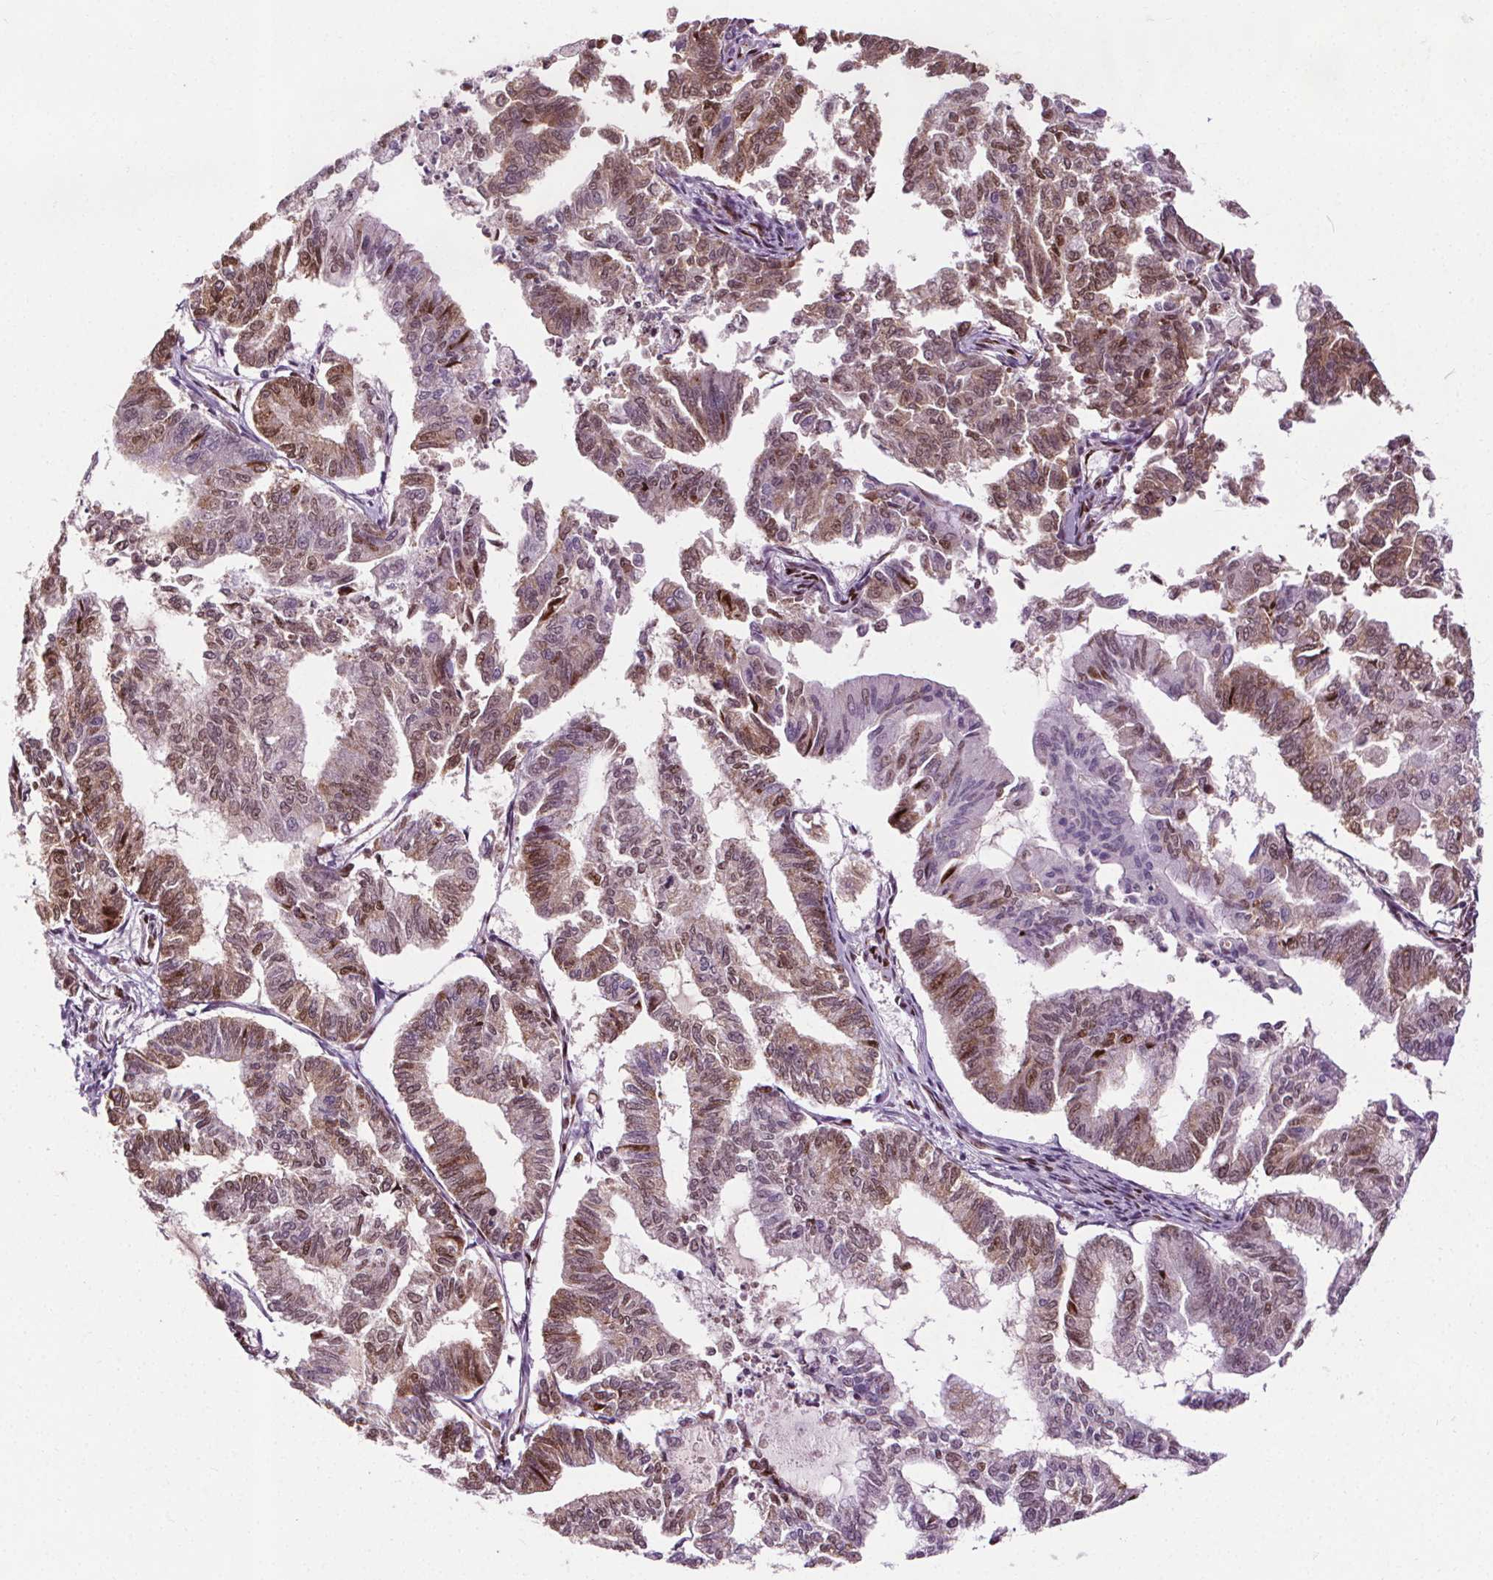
{"staining": {"intensity": "moderate", "quantity": "<25%", "location": "cytoplasmic/membranous,nuclear"}, "tissue": "endometrial cancer", "cell_type": "Tumor cells", "image_type": "cancer", "snomed": [{"axis": "morphology", "description": "Adenocarcinoma, NOS"}, {"axis": "topography", "description": "Endometrium"}], "caption": "Immunohistochemistry histopathology image of human adenocarcinoma (endometrial) stained for a protein (brown), which reveals low levels of moderate cytoplasmic/membranous and nuclear staining in about <25% of tumor cells.", "gene": "CEBPA", "patient": {"sex": "female", "age": 79}}